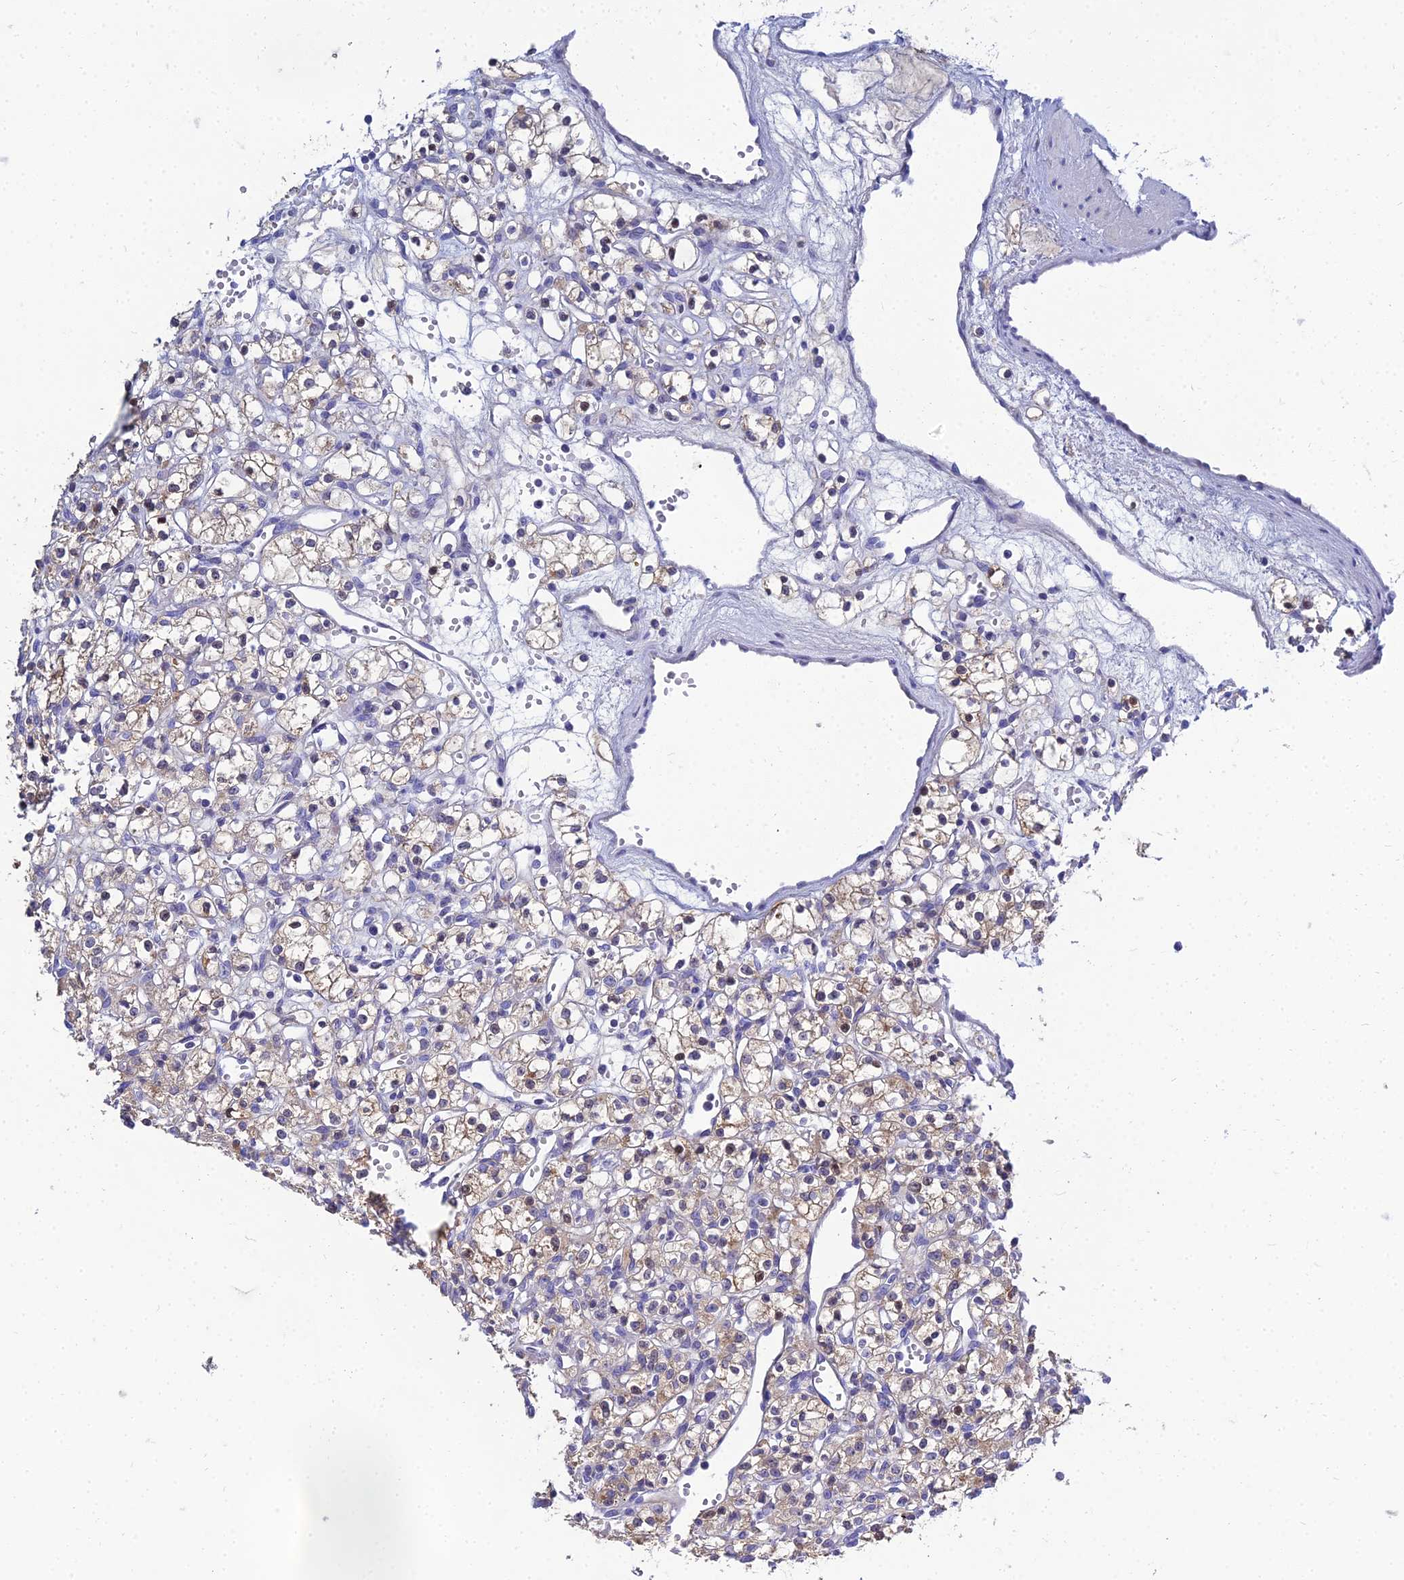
{"staining": {"intensity": "weak", "quantity": ">75%", "location": "cytoplasmic/membranous,nuclear"}, "tissue": "renal cancer", "cell_type": "Tumor cells", "image_type": "cancer", "snomed": [{"axis": "morphology", "description": "Adenocarcinoma, NOS"}, {"axis": "topography", "description": "Kidney"}], "caption": "Weak cytoplasmic/membranous and nuclear expression for a protein is present in approximately >75% of tumor cells of renal adenocarcinoma using immunohistochemistry (IHC).", "gene": "NPY", "patient": {"sex": "female", "age": 59}}